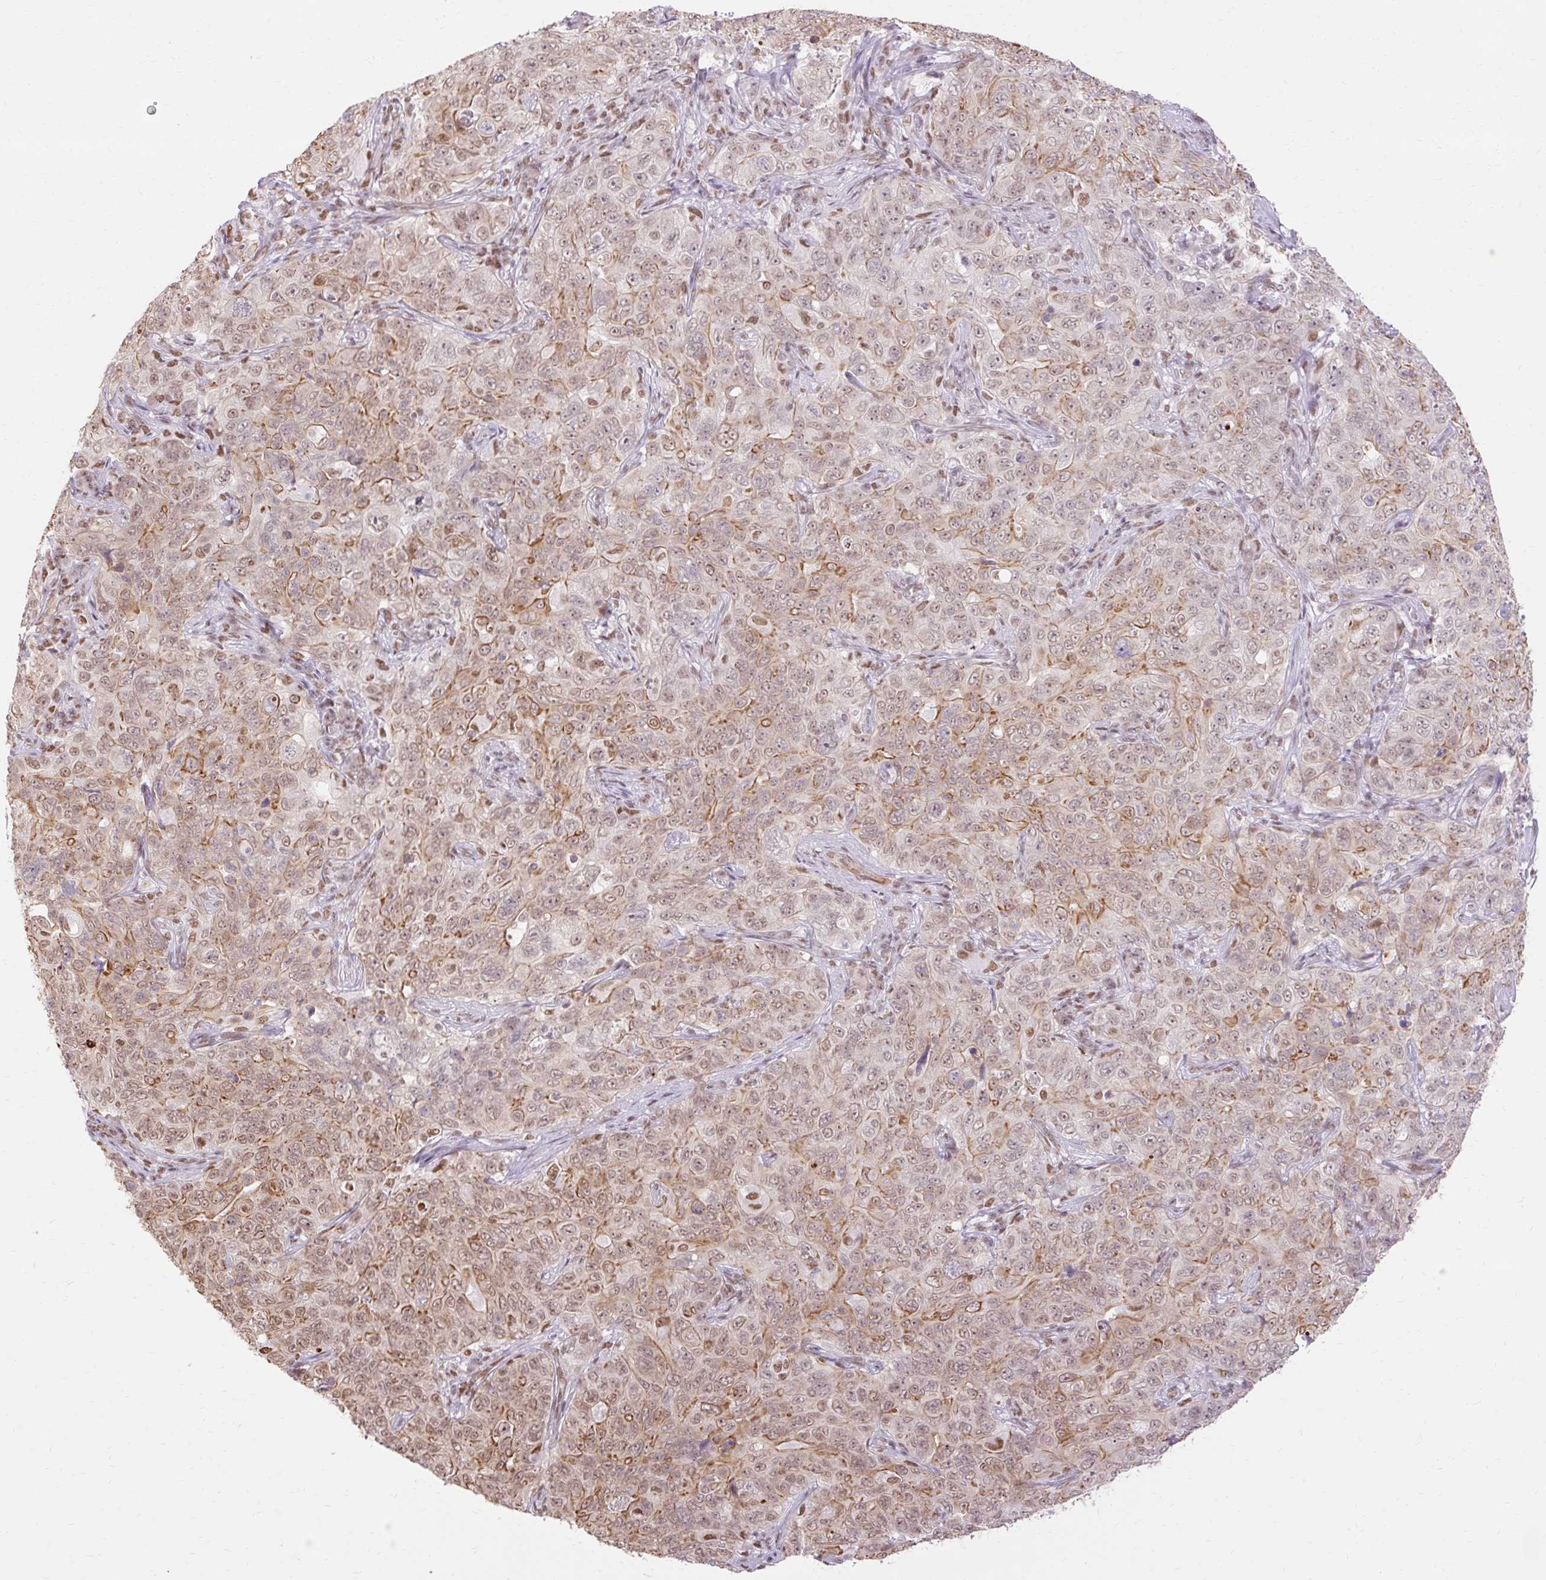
{"staining": {"intensity": "moderate", "quantity": ">75%", "location": "cytoplasmic/membranous,nuclear"}, "tissue": "pancreatic cancer", "cell_type": "Tumor cells", "image_type": "cancer", "snomed": [{"axis": "morphology", "description": "Adenocarcinoma, NOS"}, {"axis": "topography", "description": "Pancreas"}], "caption": "A micrograph of human pancreatic adenocarcinoma stained for a protein reveals moderate cytoplasmic/membranous and nuclear brown staining in tumor cells. (Brightfield microscopy of DAB IHC at high magnification).", "gene": "NPIPB12", "patient": {"sex": "male", "age": 68}}